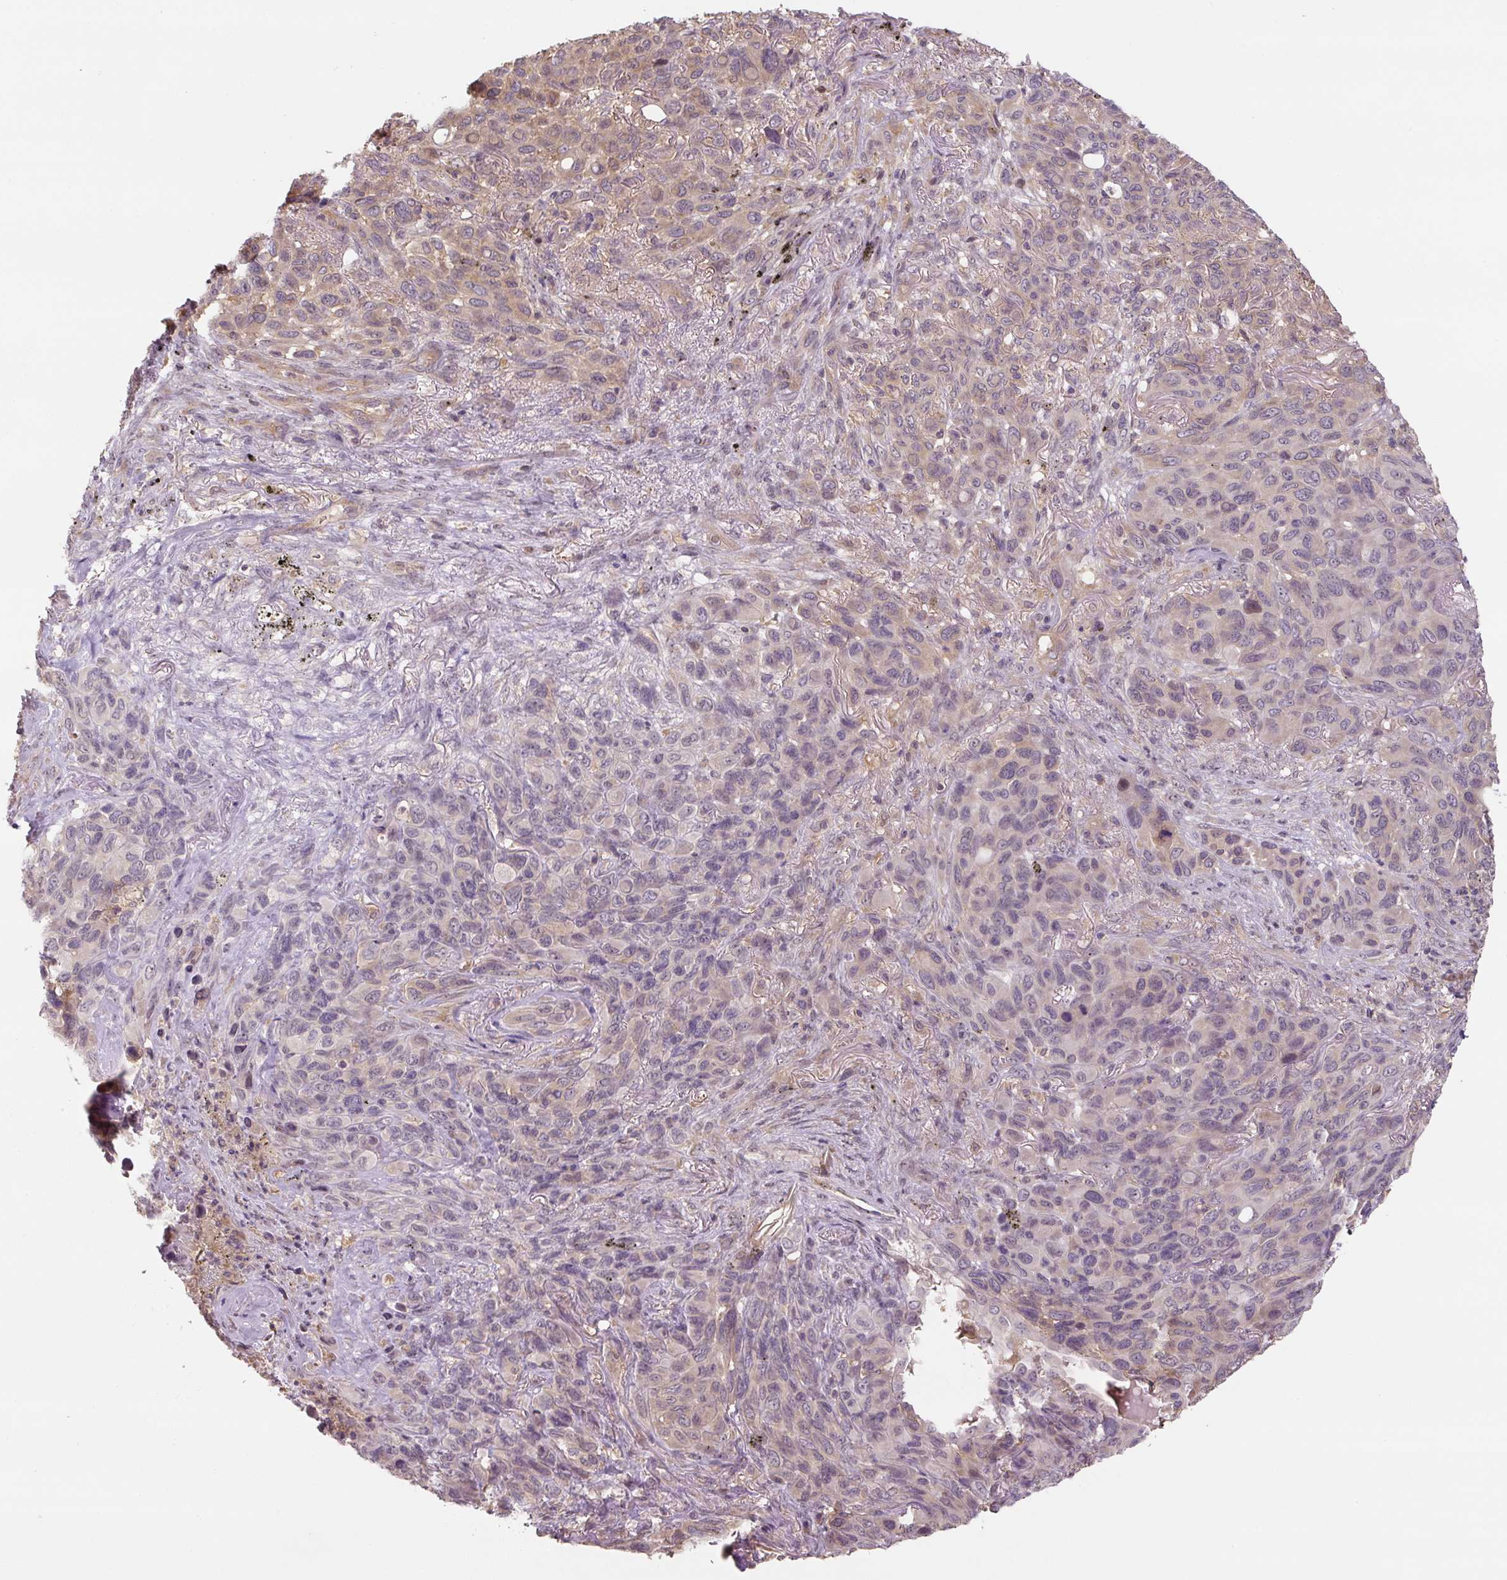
{"staining": {"intensity": "weak", "quantity": "<25%", "location": "nuclear"}, "tissue": "melanoma", "cell_type": "Tumor cells", "image_type": "cancer", "snomed": [{"axis": "morphology", "description": "Malignant melanoma, Metastatic site"}, {"axis": "topography", "description": "Lung"}], "caption": "Tumor cells are negative for protein expression in human melanoma. (Brightfield microscopy of DAB (3,3'-diaminobenzidine) IHC at high magnification).", "gene": "C2orf73", "patient": {"sex": "male", "age": 48}}